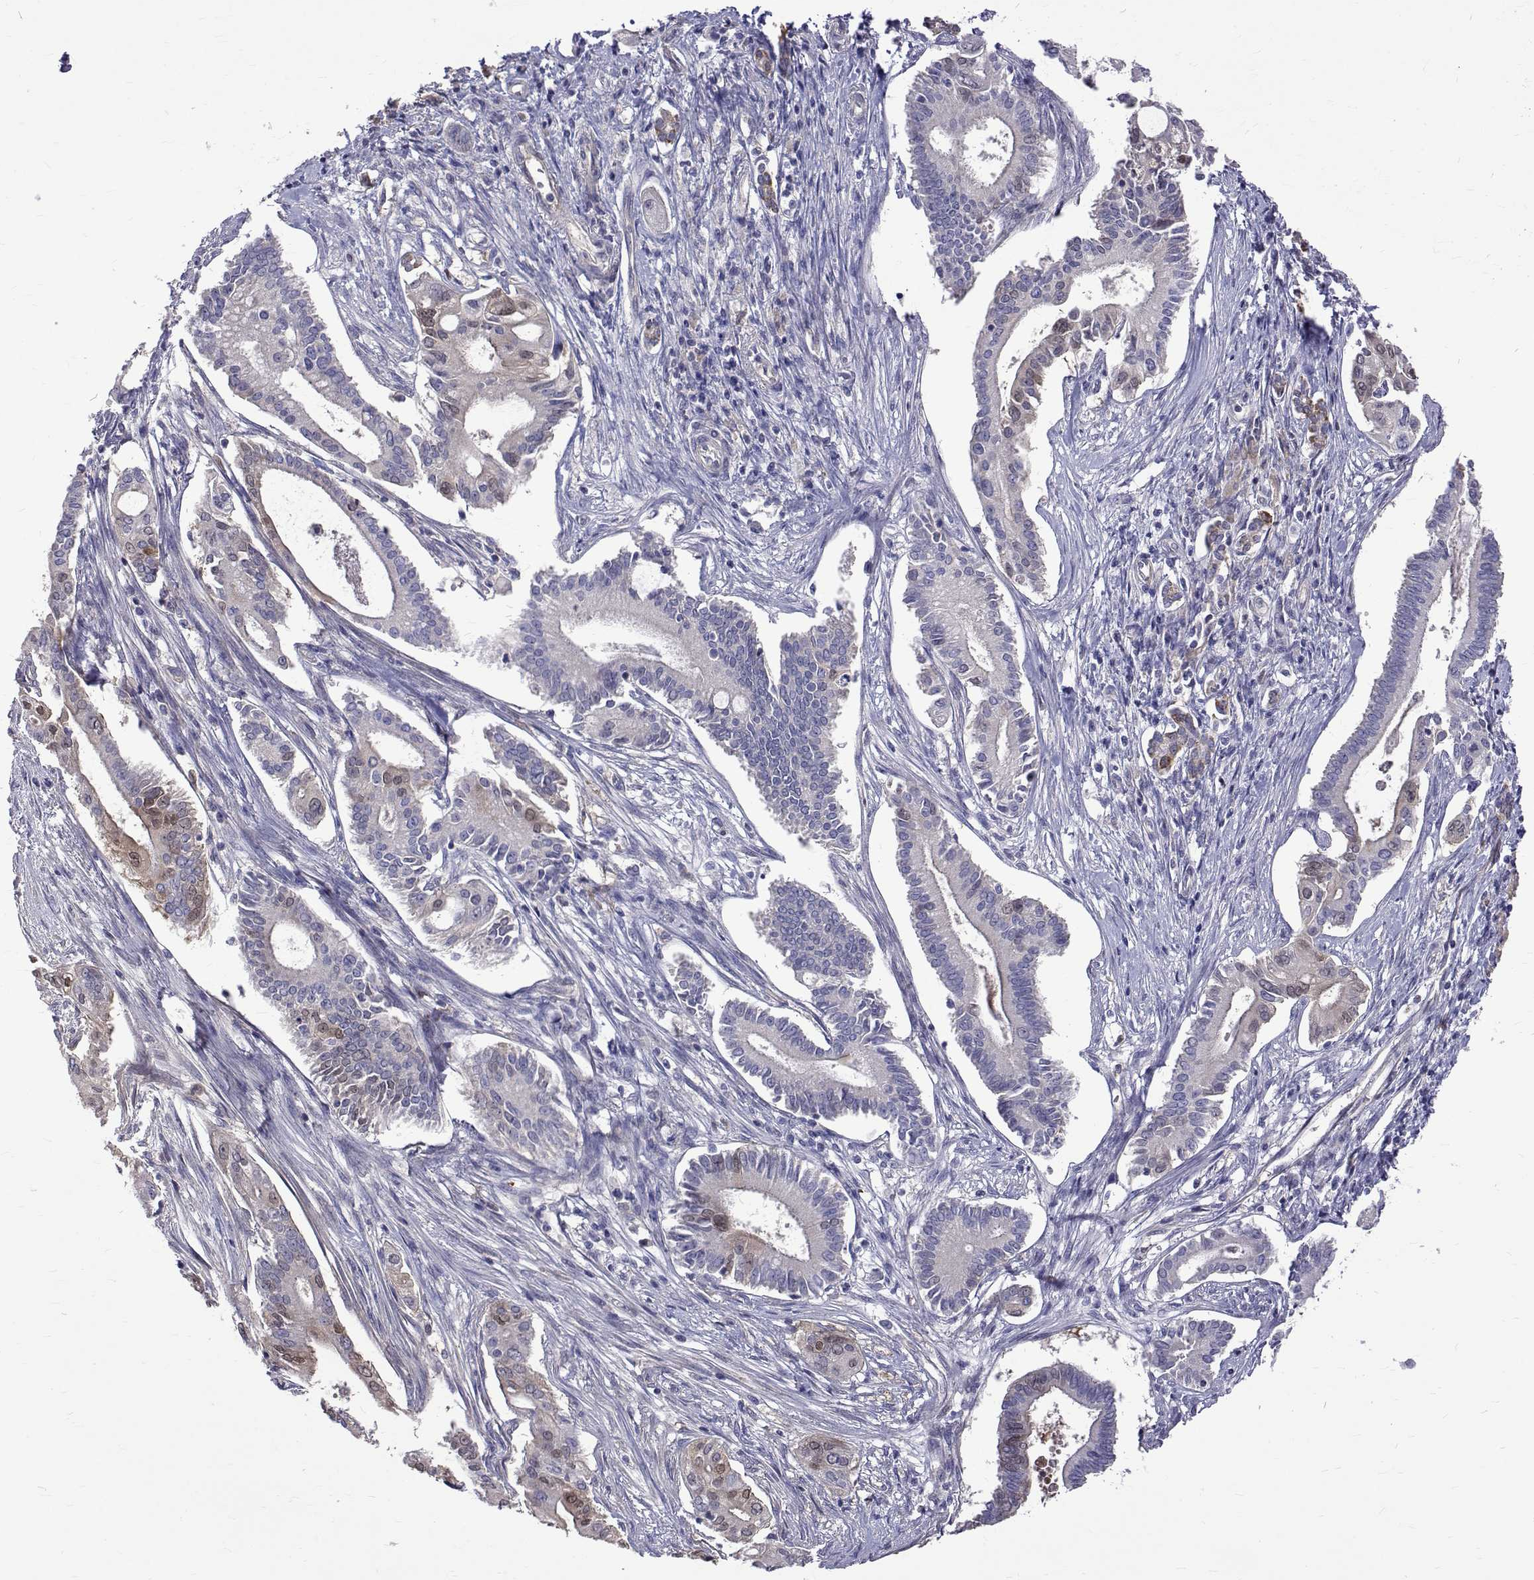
{"staining": {"intensity": "moderate", "quantity": "<25%", "location": "cytoplasmic/membranous,nuclear"}, "tissue": "pancreatic cancer", "cell_type": "Tumor cells", "image_type": "cancer", "snomed": [{"axis": "morphology", "description": "Adenocarcinoma, NOS"}, {"axis": "topography", "description": "Pancreas"}], "caption": "A histopathology image showing moderate cytoplasmic/membranous and nuclear staining in about <25% of tumor cells in pancreatic cancer (adenocarcinoma), as visualized by brown immunohistochemical staining.", "gene": "PADI1", "patient": {"sex": "female", "age": 68}}